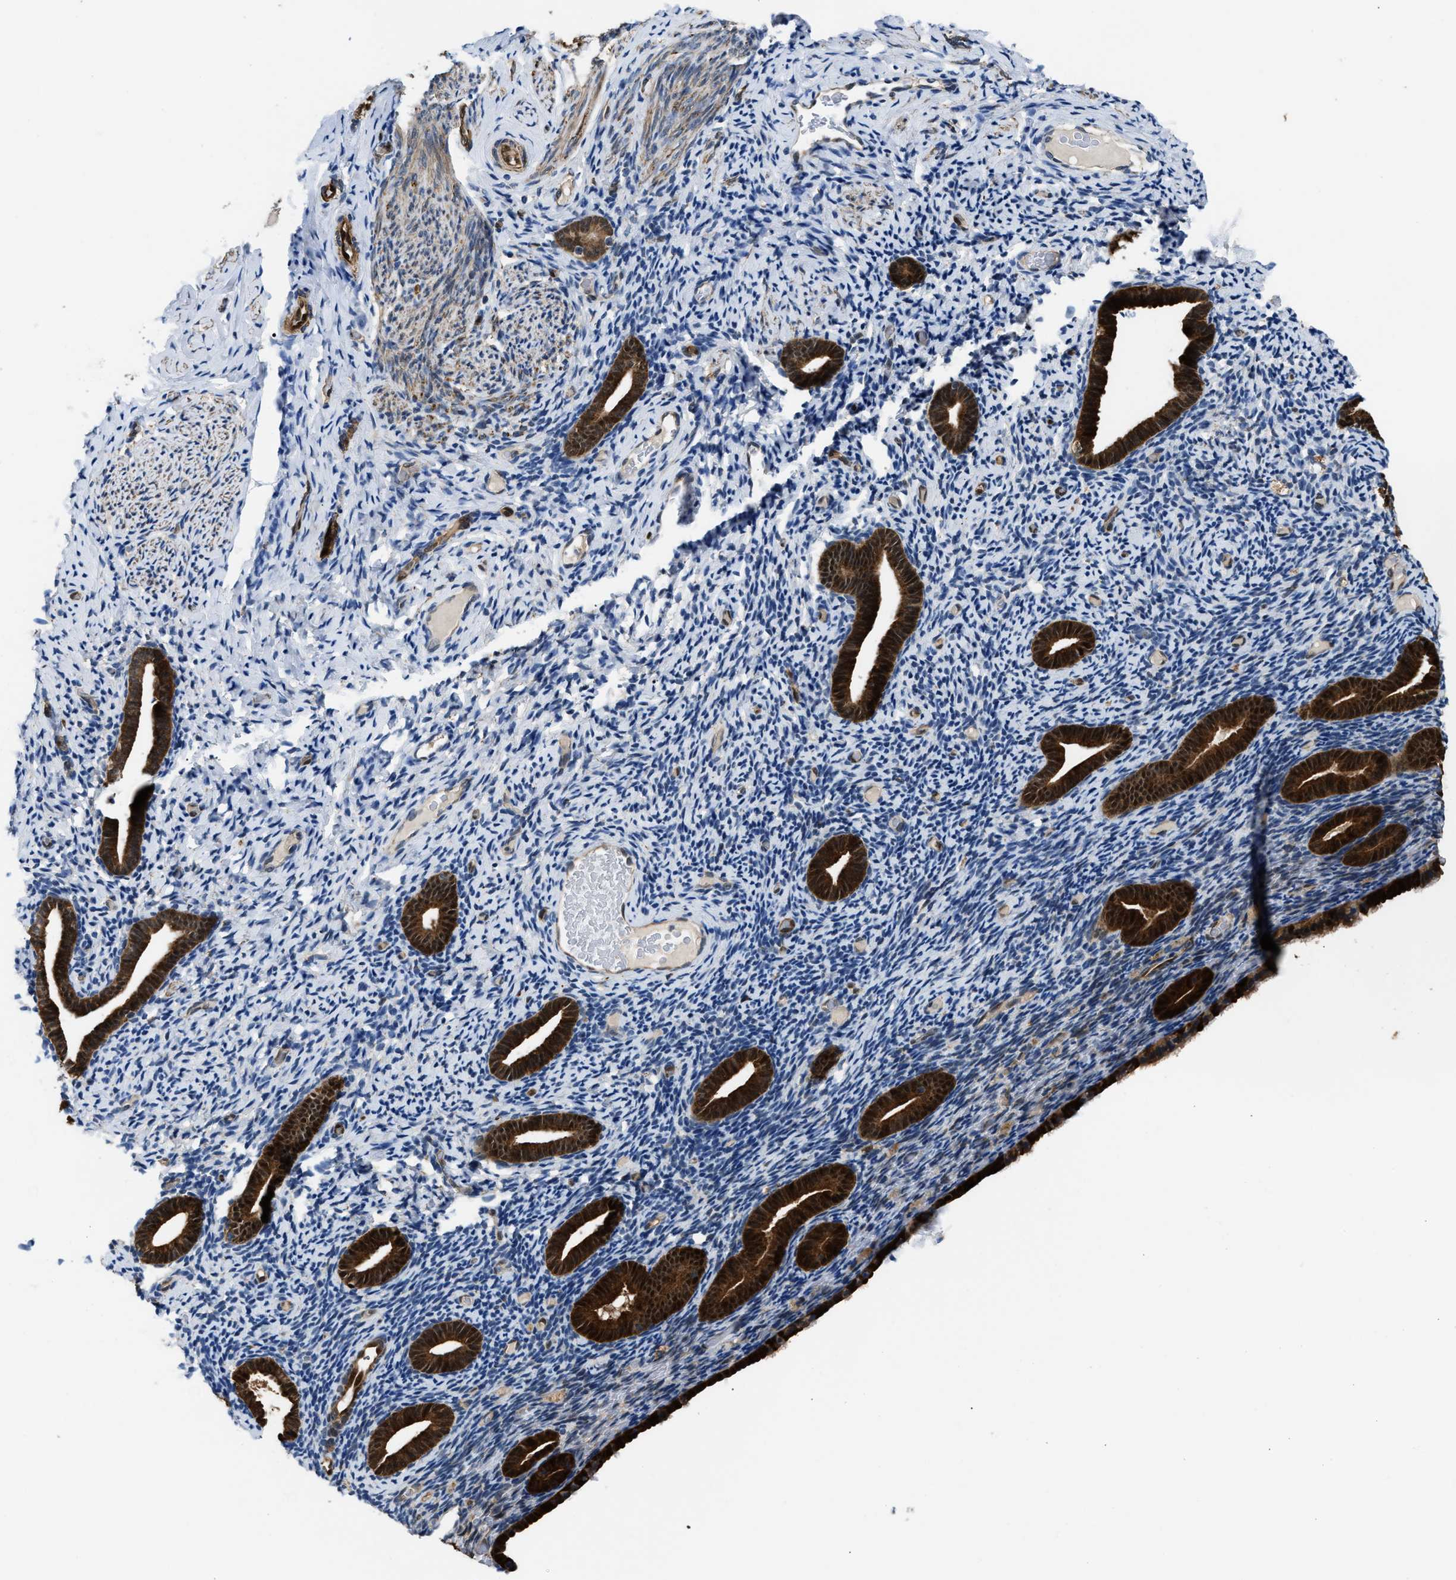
{"staining": {"intensity": "negative", "quantity": "none", "location": "none"}, "tissue": "endometrium", "cell_type": "Cells in endometrial stroma", "image_type": "normal", "snomed": [{"axis": "morphology", "description": "Normal tissue, NOS"}, {"axis": "topography", "description": "Endometrium"}], "caption": "Cells in endometrial stroma are negative for brown protein staining in normal endometrium. Nuclei are stained in blue.", "gene": "PPA1", "patient": {"sex": "female", "age": 51}}